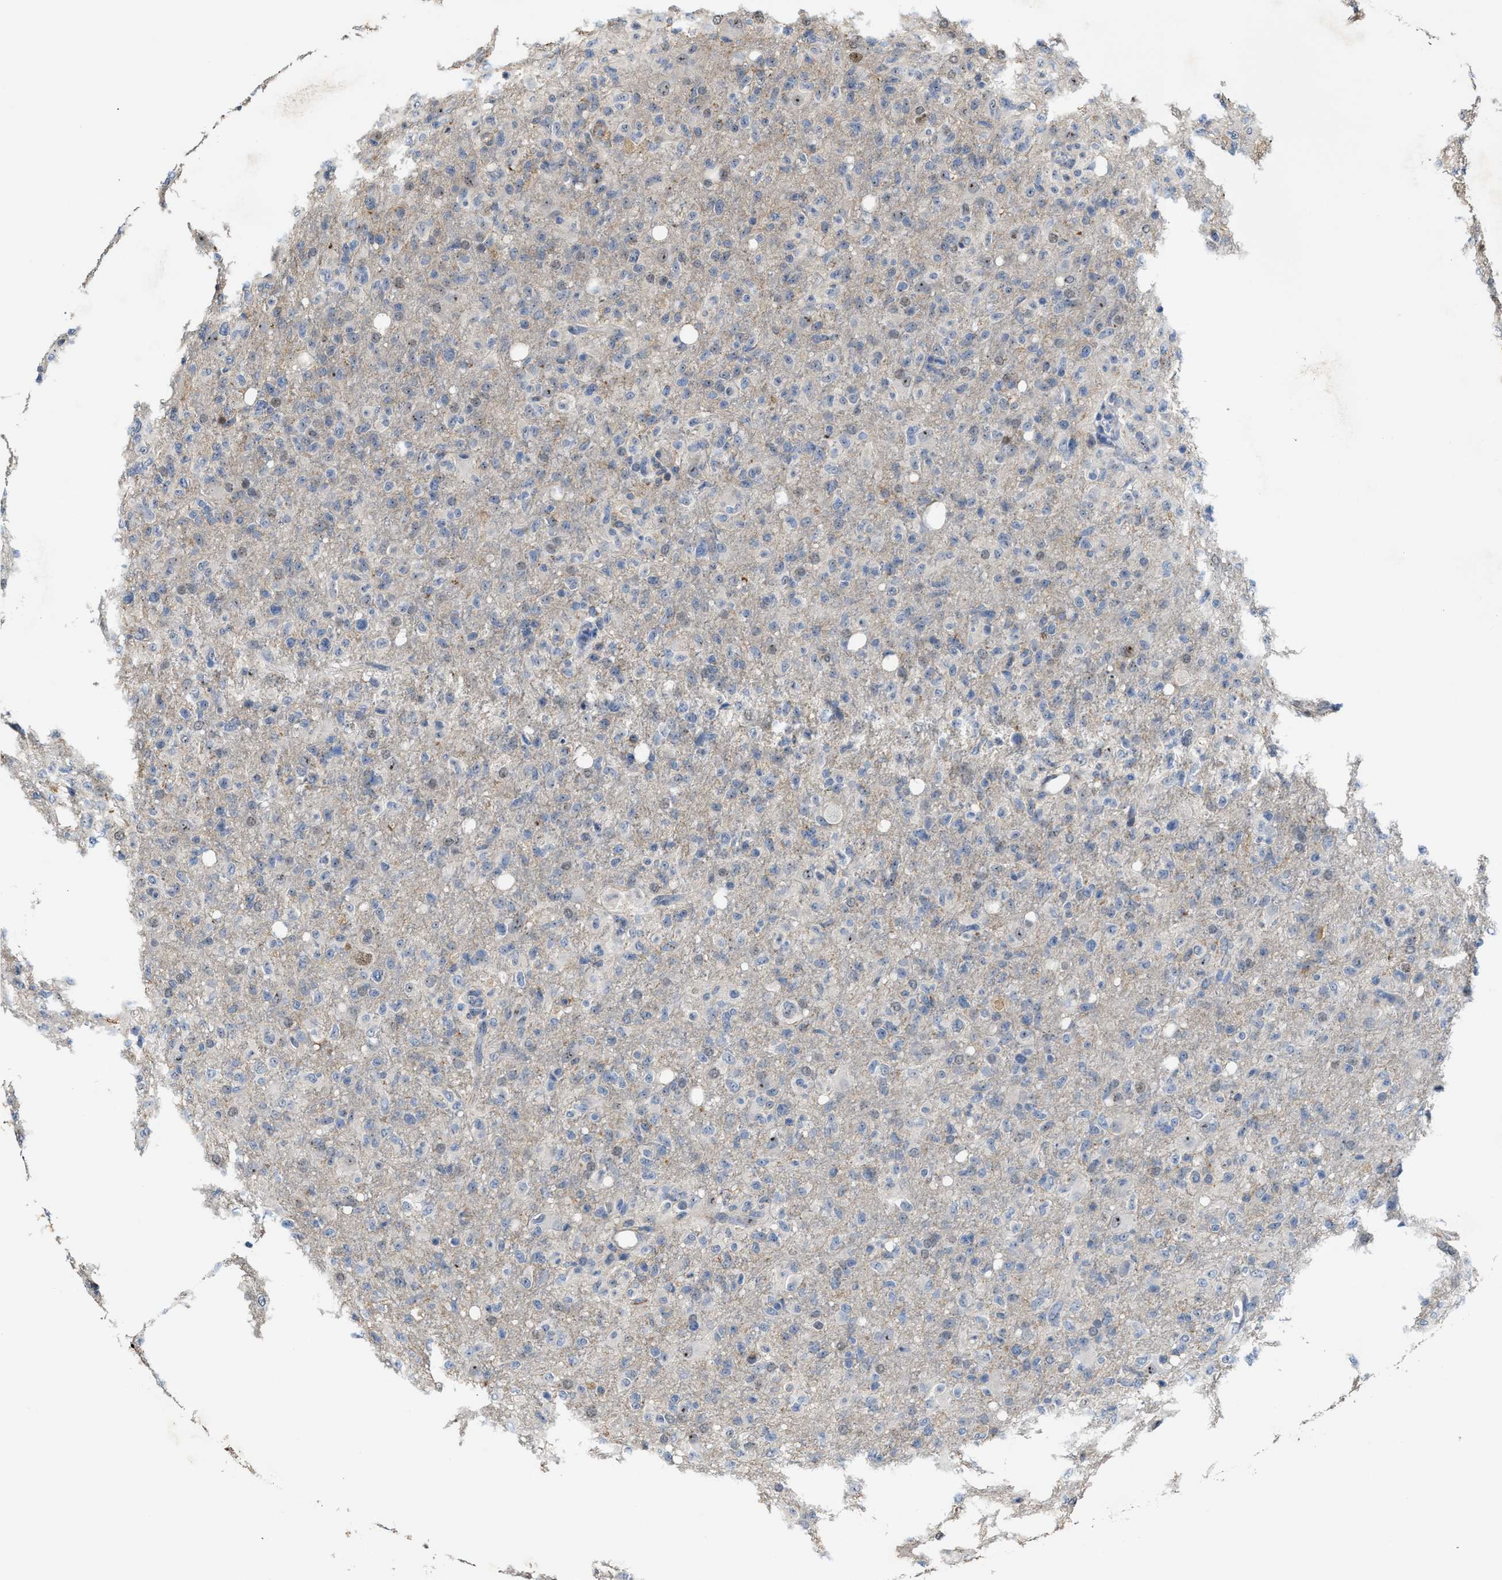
{"staining": {"intensity": "negative", "quantity": "none", "location": "none"}, "tissue": "glioma", "cell_type": "Tumor cells", "image_type": "cancer", "snomed": [{"axis": "morphology", "description": "Glioma, malignant, High grade"}, {"axis": "topography", "description": "Brain"}], "caption": "This is an IHC photomicrograph of glioma. There is no staining in tumor cells.", "gene": "ZNF783", "patient": {"sex": "female", "age": 57}}